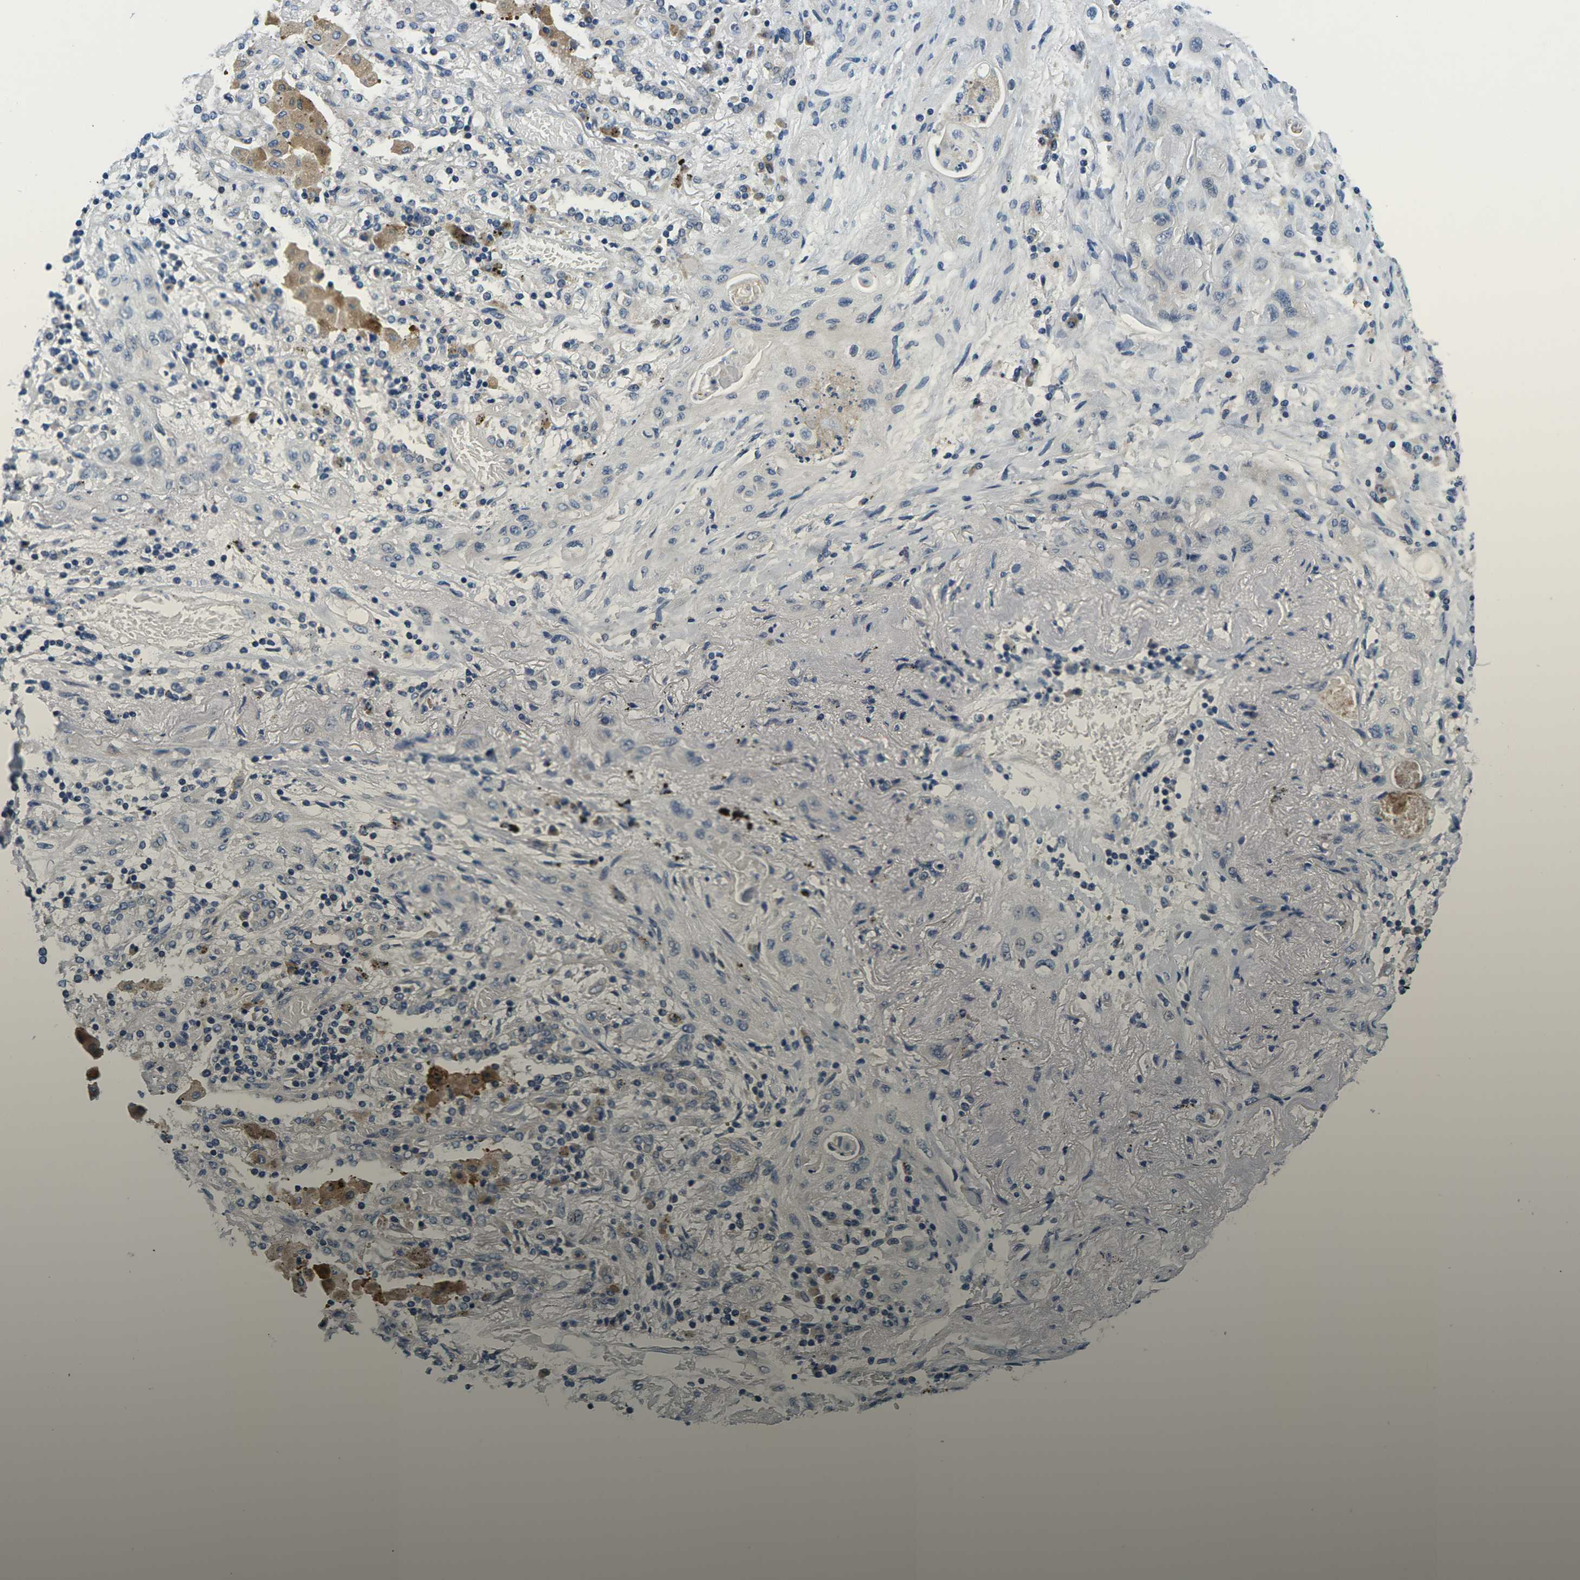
{"staining": {"intensity": "negative", "quantity": "none", "location": "none"}, "tissue": "lung cancer", "cell_type": "Tumor cells", "image_type": "cancer", "snomed": [{"axis": "morphology", "description": "Squamous cell carcinoma, NOS"}, {"axis": "topography", "description": "Lung"}], "caption": "Tumor cells show no significant positivity in lung squamous cell carcinoma.", "gene": "ERGIC3", "patient": {"sex": "female", "age": 47}}